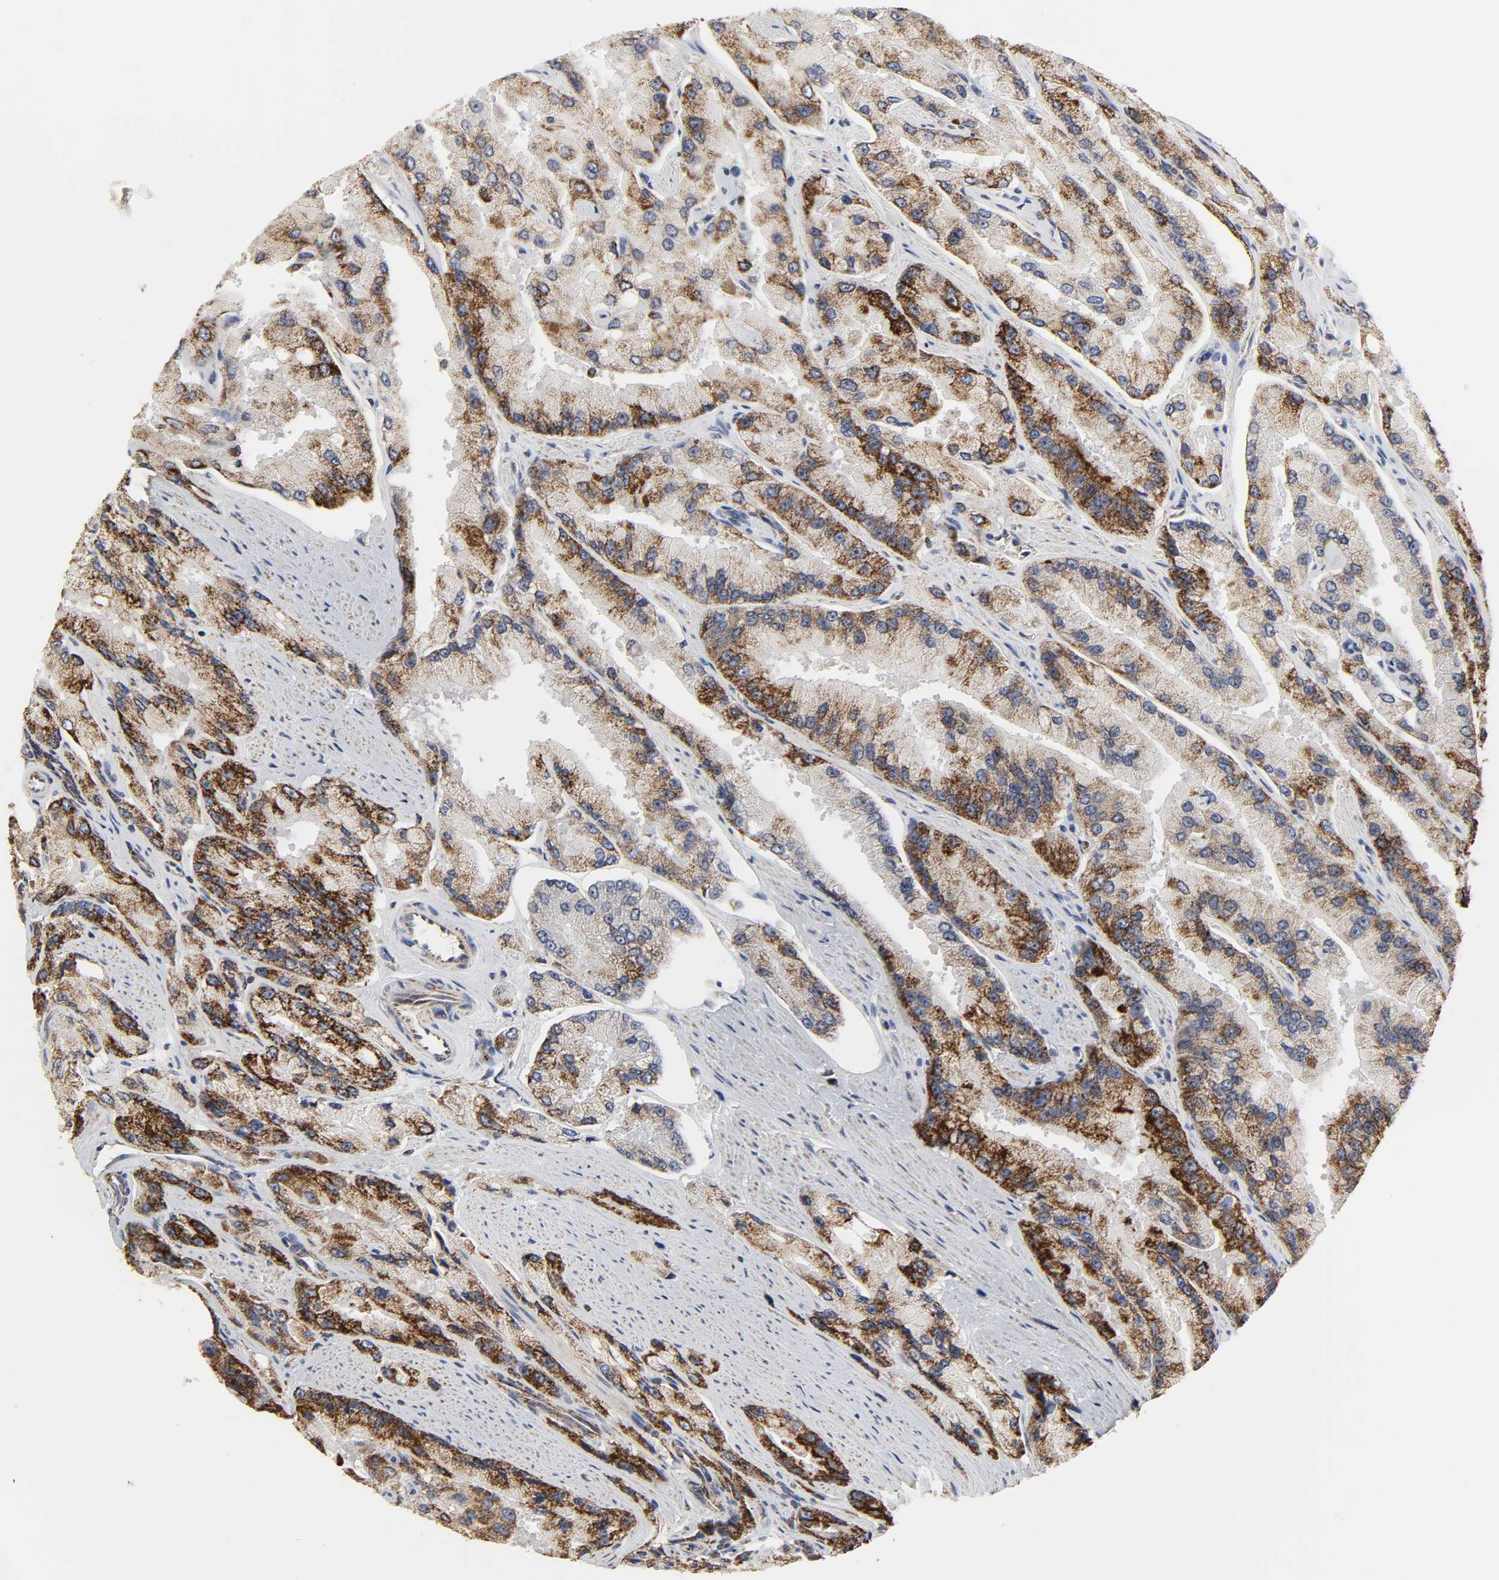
{"staining": {"intensity": "strong", "quantity": ">75%", "location": "cytoplasmic/membranous"}, "tissue": "prostate cancer", "cell_type": "Tumor cells", "image_type": "cancer", "snomed": [{"axis": "morphology", "description": "Adenocarcinoma, High grade"}, {"axis": "topography", "description": "Prostate"}], "caption": "Prostate cancer (adenocarcinoma (high-grade)) stained with DAB IHC shows high levels of strong cytoplasmic/membranous expression in approximately >75% of tumor cells.", "gene": "COX6B1", "patient": {"sex": "male", "age": 58}}